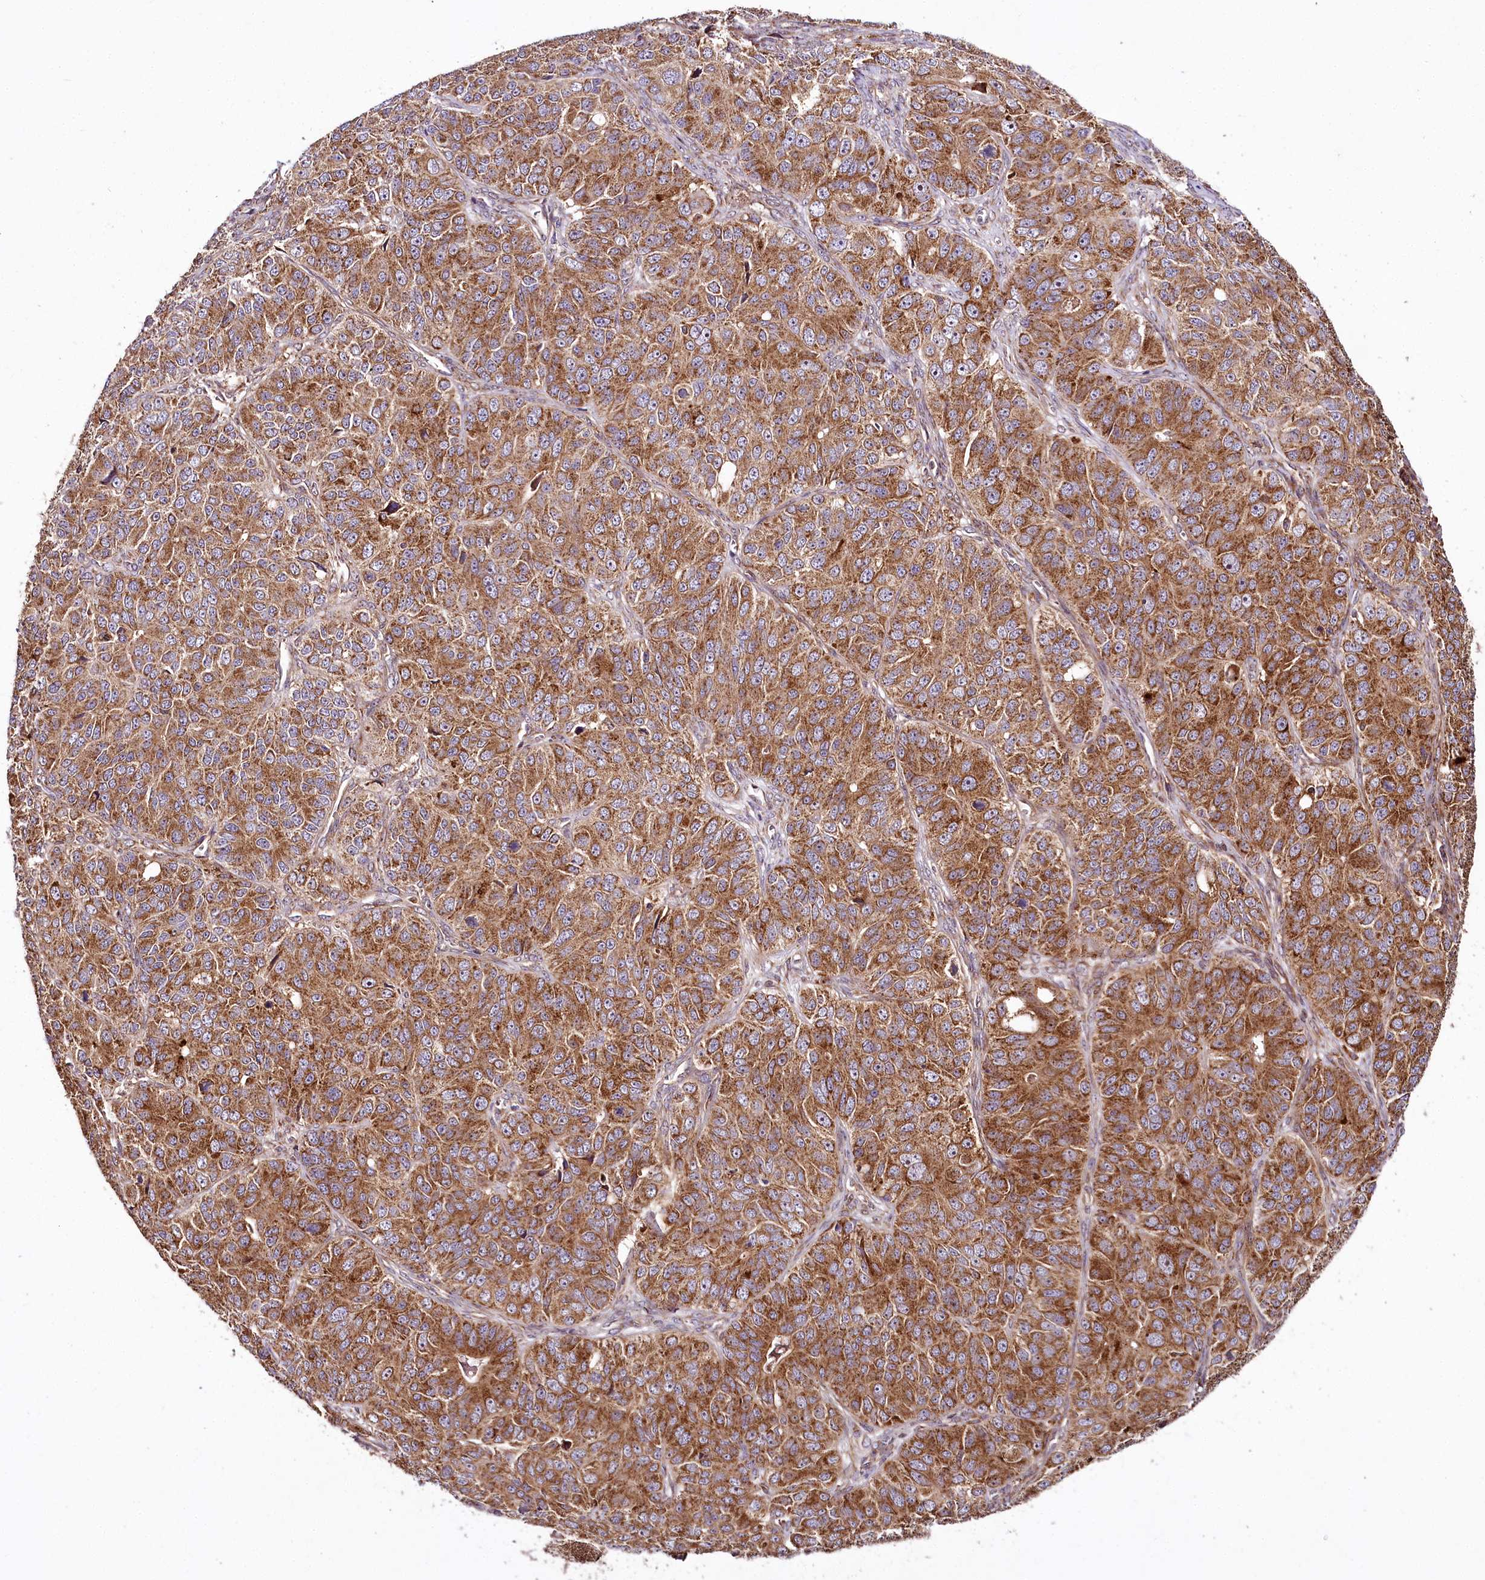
{"staining": {"intensity": "strong", "quantity": ">75%", "location": "cytoplasmic/membranous,nuclear"}, "tissue": "ovarian cancer", "cell_type": "Tumor cells", "image_type": "cancer", "snomed": [{"axis": "morphology", "description": "Carcinoma, endometroid"}, {"axis": "topography", "description": "Ovary"}], "caption": "Endometroid carcinoma (ovarian) stained for a protein (brown) shows strong cytoplasmic/membranous and nuclear positive expression in approximately >75% of tumor cells.", "gene": "RAB7A", "patient": {"sex": "female", "age": 51}}